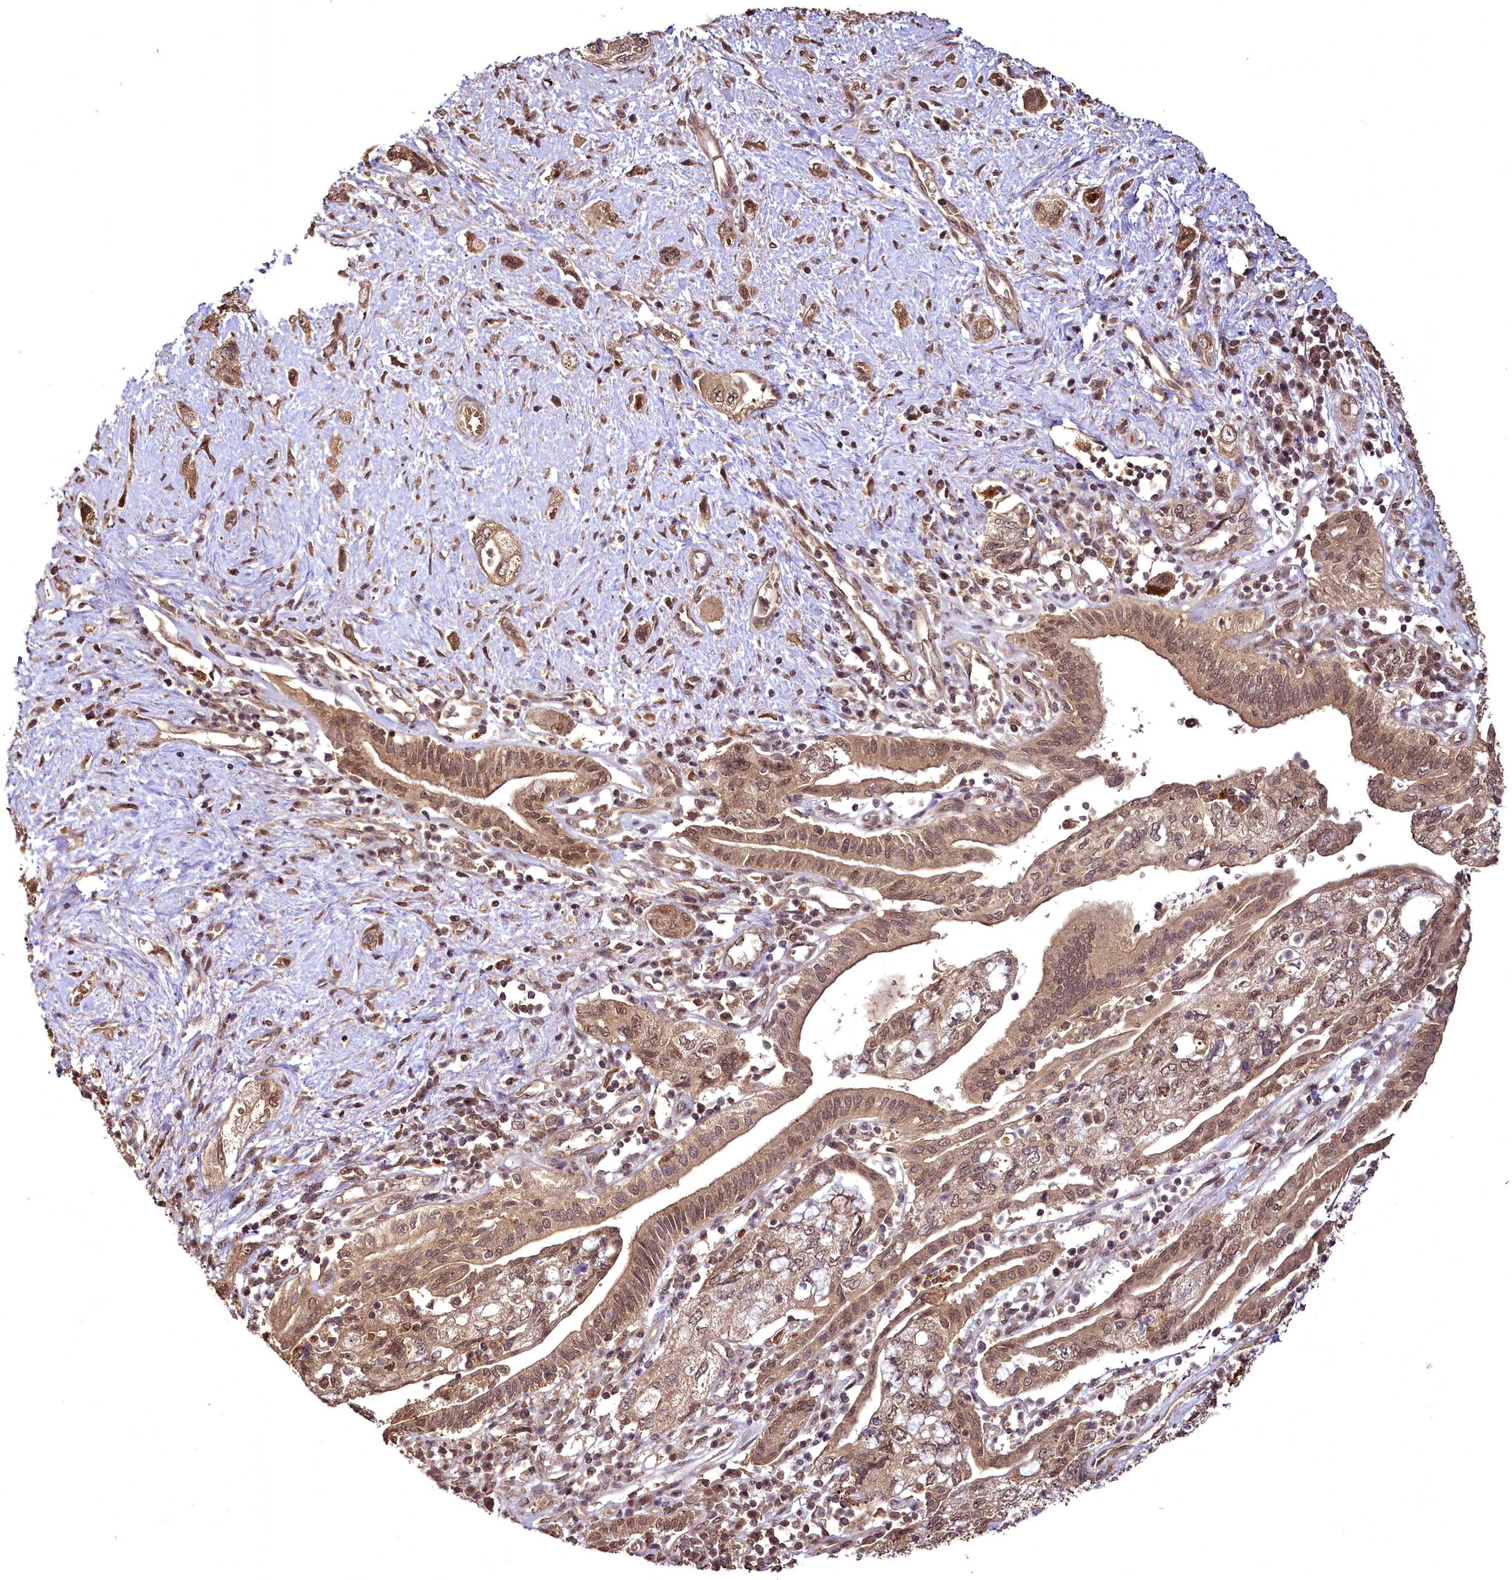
{"staining": {"intensity": "weak", "quantity": ">75%", "location": "cytoplasmic/membranous,nuclear"}, "tissue": "pancreatic cancer", "cell_type": "Tumor cells", "image_type": "cancer", "snomed": [{"axis": "morphology", "description": "Adenocarcinoma, NOS"}, {"axis": "topography", "description": "Pancreas"}], "caption": "A brown stain highlights weak cytoplasmic/membranous and nuclear positivity of a protein in human pancreatic adenocarcinoma tumor cells.", "gene": "VPS51", "patient": {"sex": "female", "age": 73}}